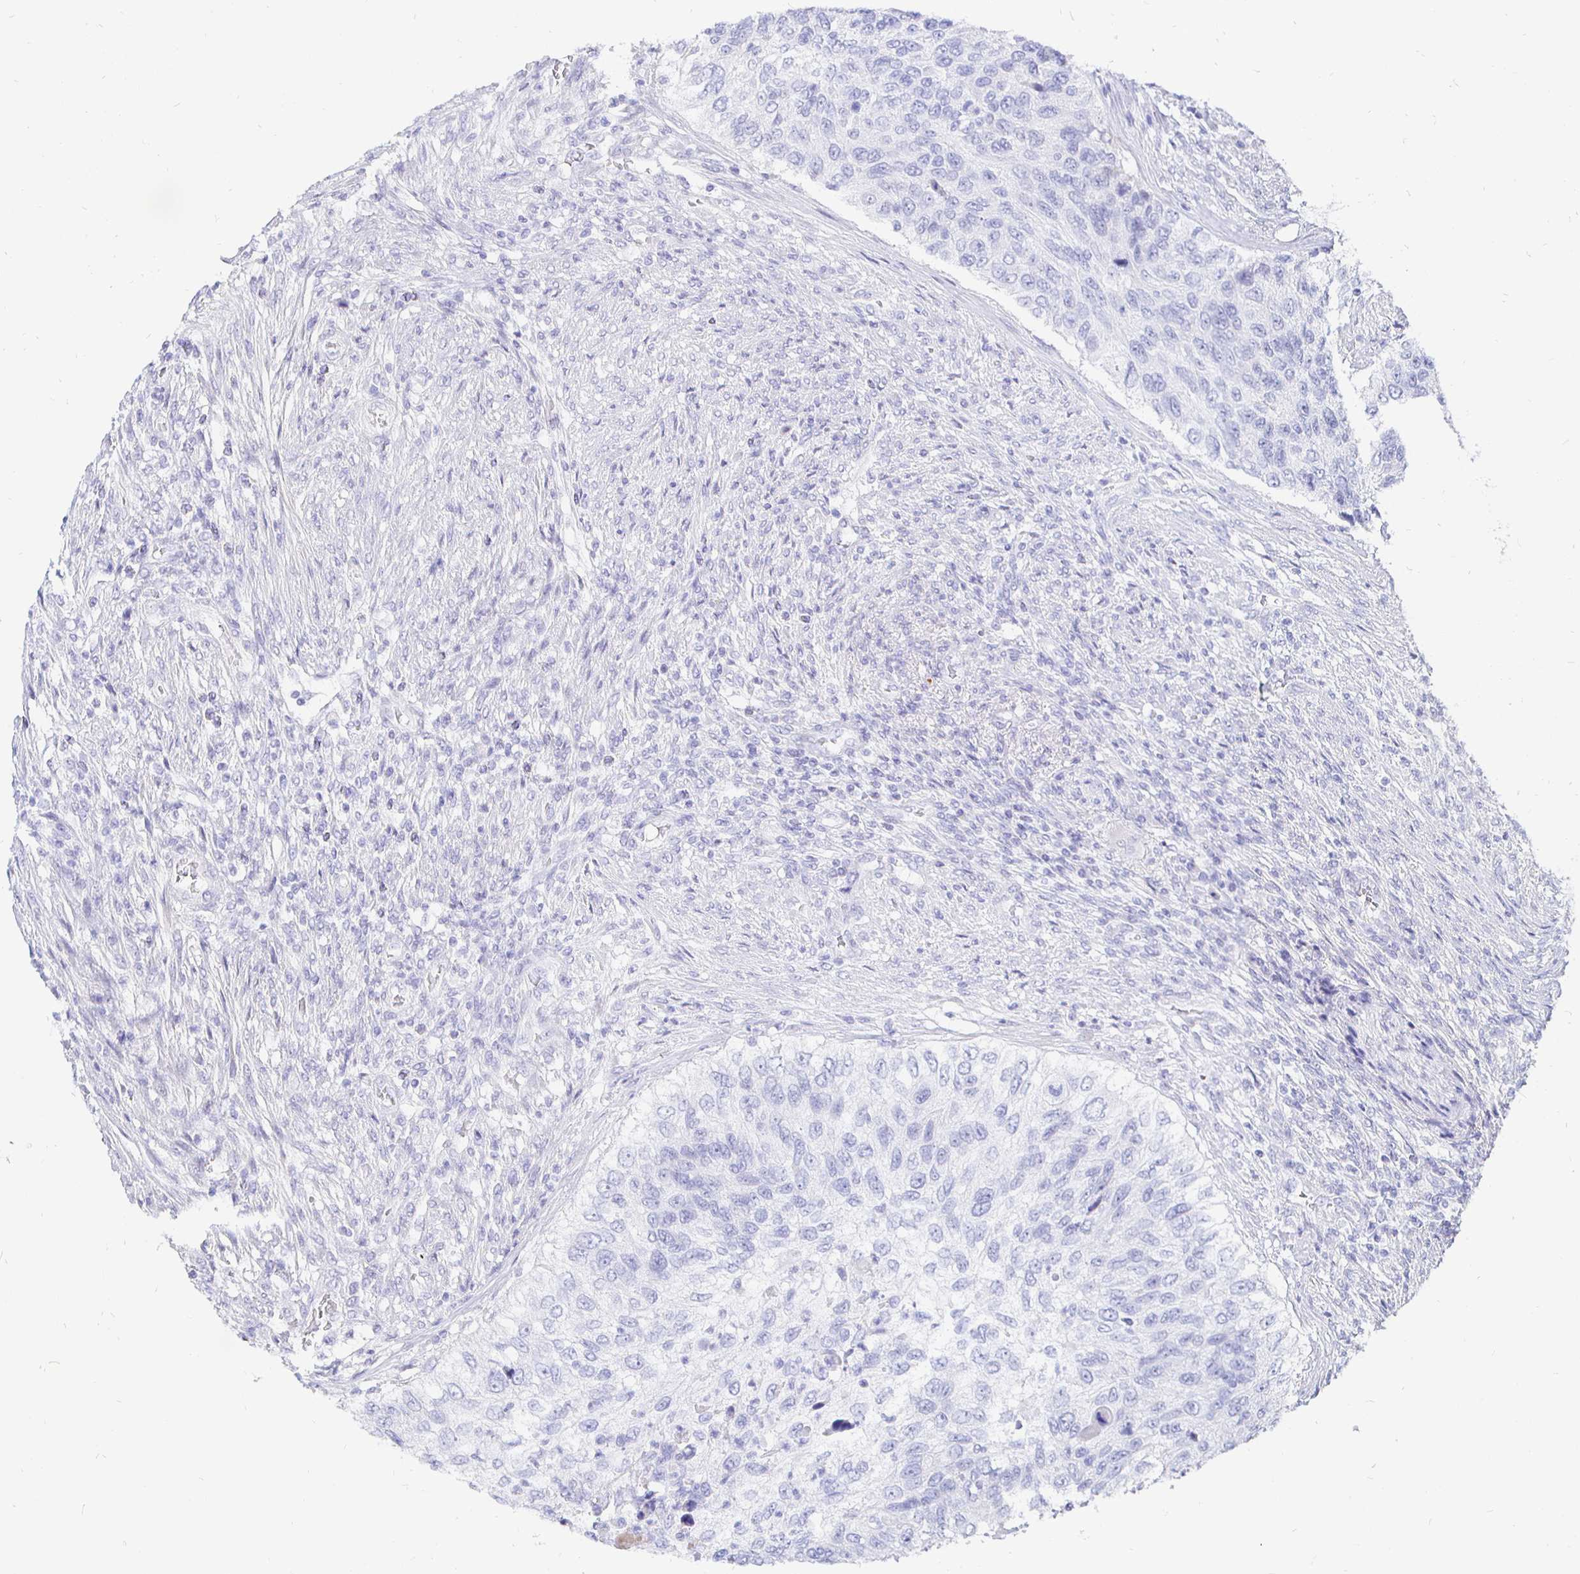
{"staining": {"intensity": "negative", "quantity": "none", "location": "none"}, "tissue": "urothelial cancer", "cell_type": "Tumor cells", "image_type": "cancer", "snomed": [{"axis": "morphology", "description": "Urothelial carcinoma, High grade"}, {"axis": "topography", "description": "Urinary bladder"}], "caption": "DAB (3,3'-diaminobenzidine) immunohistochemical staining of human urothelial cancer demonstrates no significant positivity in tumor cells.", "gene": "CR2", "patient": {"sex": "female", "age": 60}}